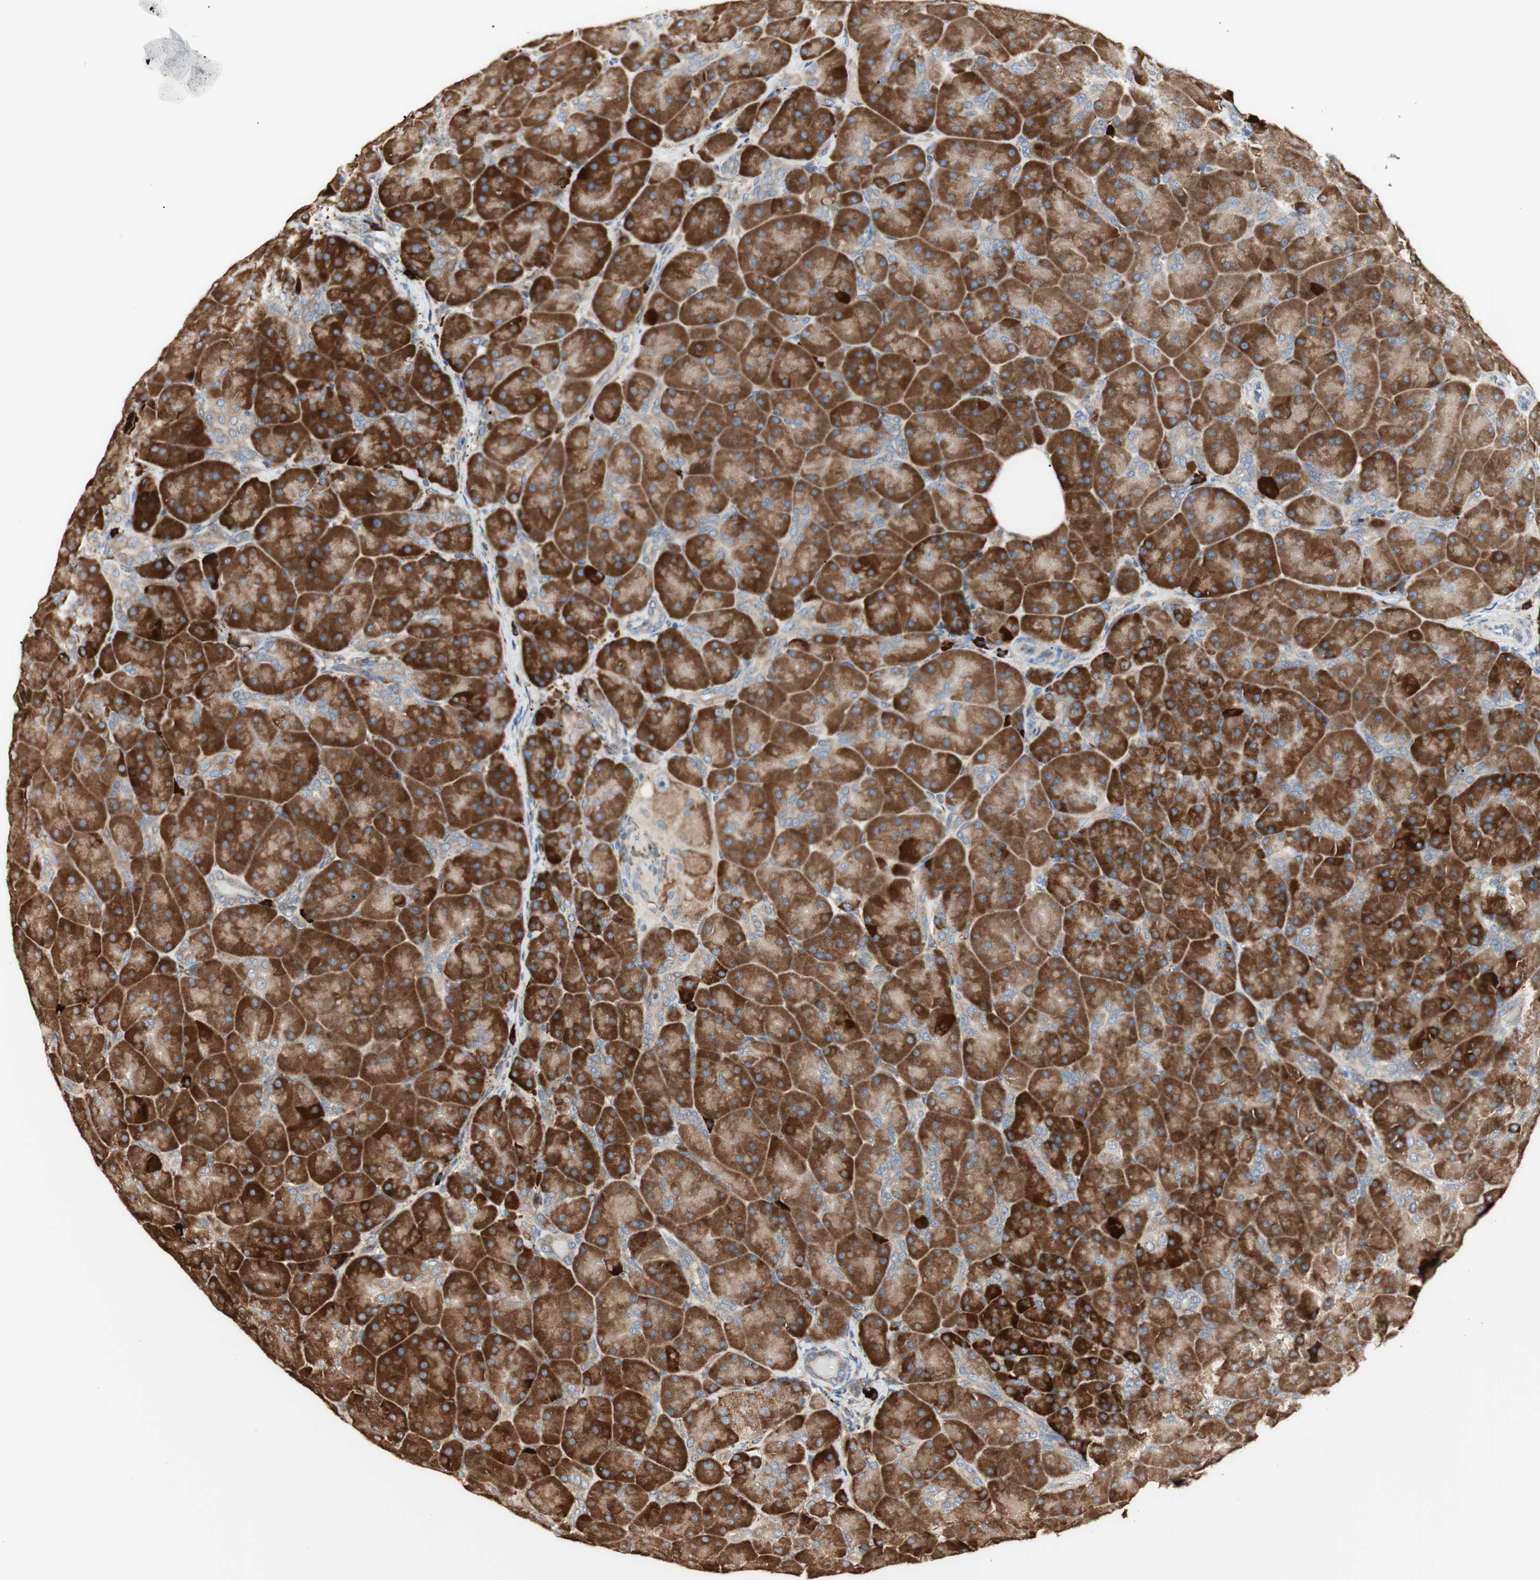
{"staining": {"intensity": "strong", "quantity": ">75%", "location": "cytoplasmic/membranous"}, "tissue": "pancreas", "cell_type": "Exocrine glandular cells", "image_type": "normal", "snomed": [{"axis": "morphology", "description": "Normal tissue, NOS"}, {"axis": "topography", "description": "Pancreas"}], "caption": "This image exhibits IHC staining of normal human pancreas, with high strong cytoplasmic/membranous positivity in about >75% of exocrine glandular cells.", "gene": "HSP90B1", "patient": {"sex": "male", "age": 66}}